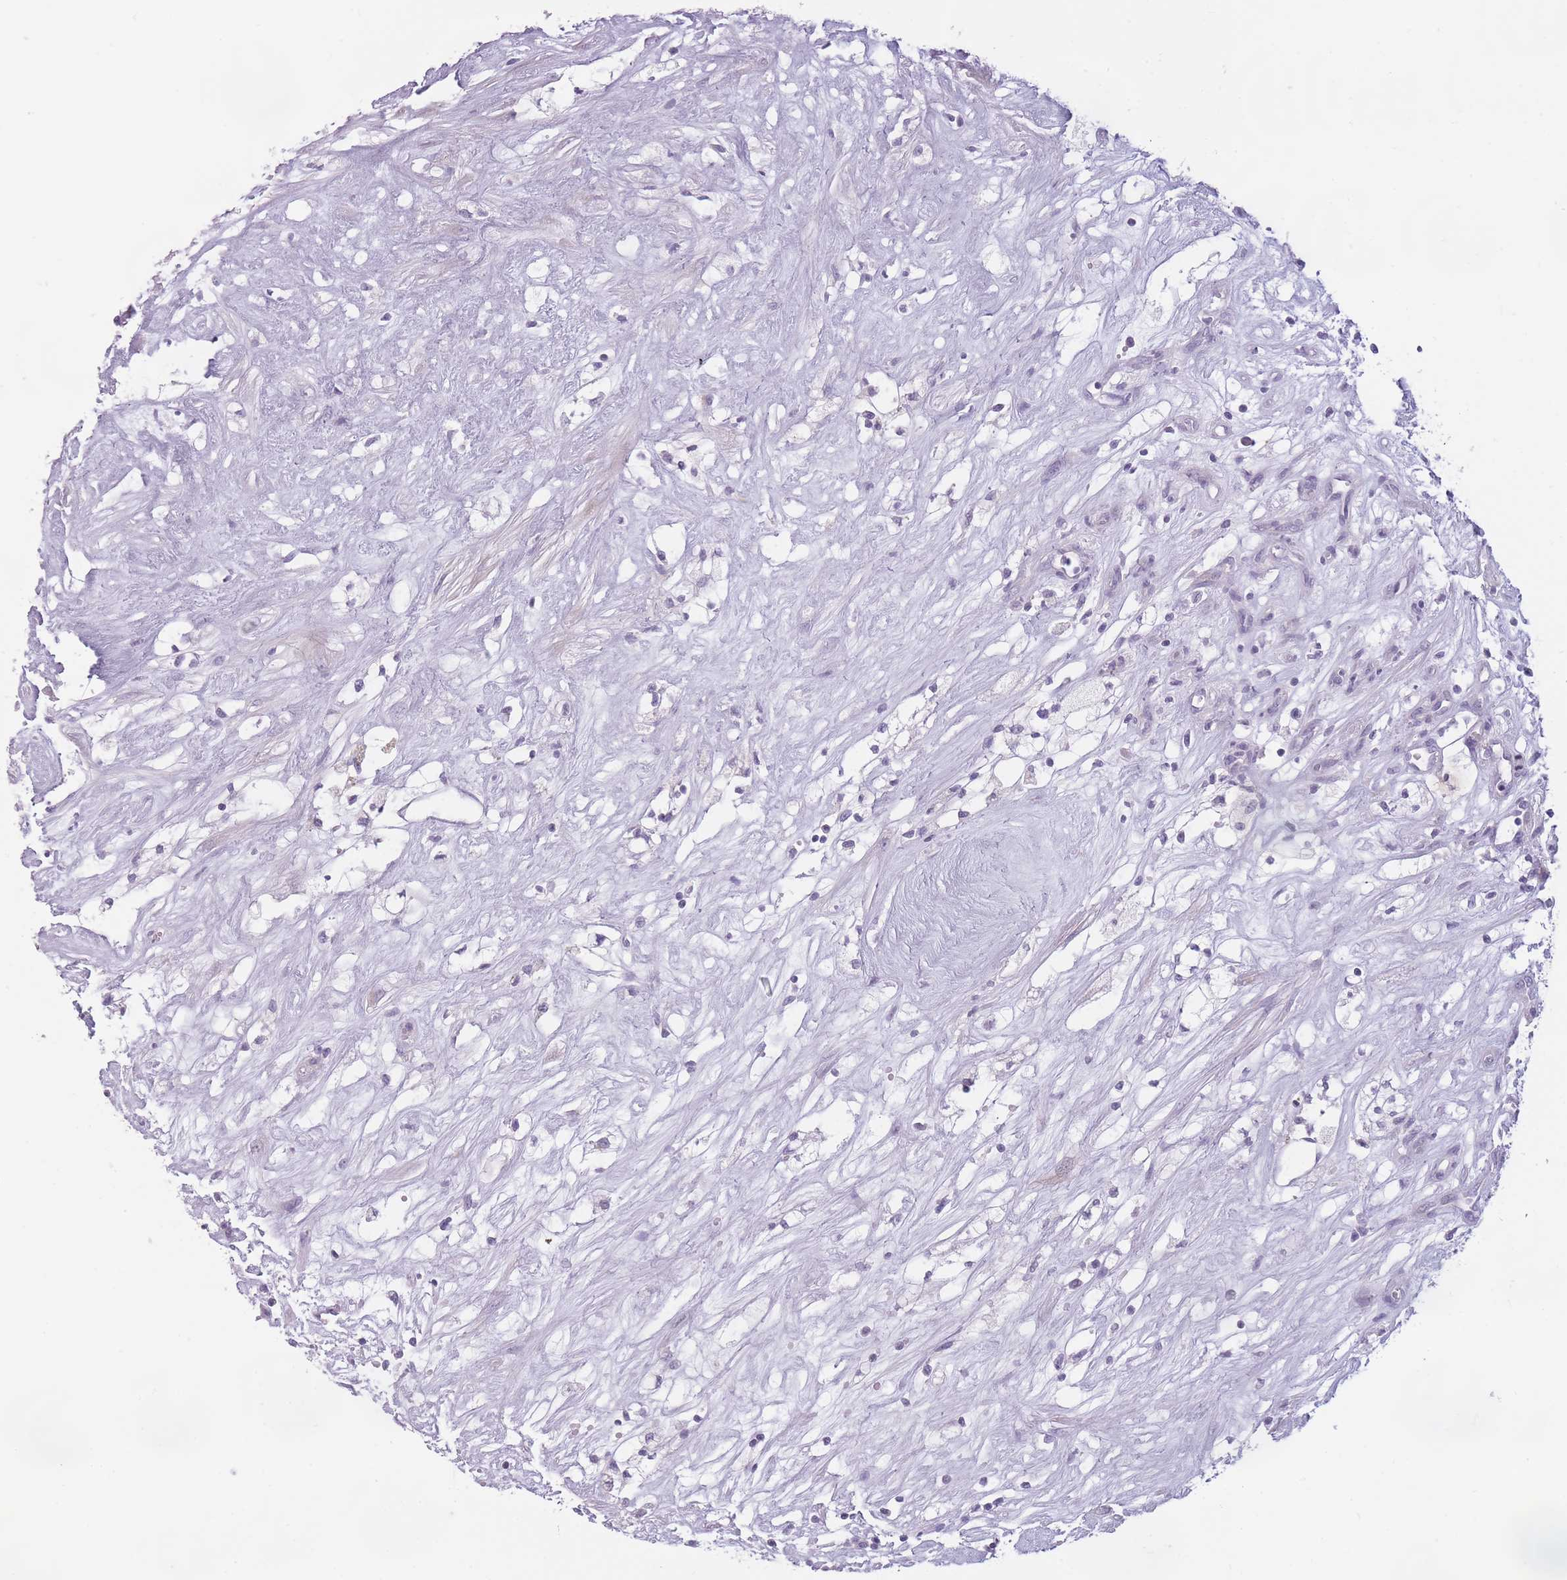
{"staining": {"intensity": "negative", "quantity": "none", "location": "none"}, "tissue": "renal cancer", "cell_type": "Tumor cells", "image_type": "cancer", "snomed": [{"axis": "morphology", "description": "Adenocarcinoma, NOS"}, {"axis": "topography", "description": "Kidney"}], "caption": "An IHC histopathology image of renal cancer (adenocarcinoma) is shown. There is no staining in tumor cells of renal cancer (adenocarcinoma).", "gene": "GGT1", "patient": {"sex": "male", "age": 59}}